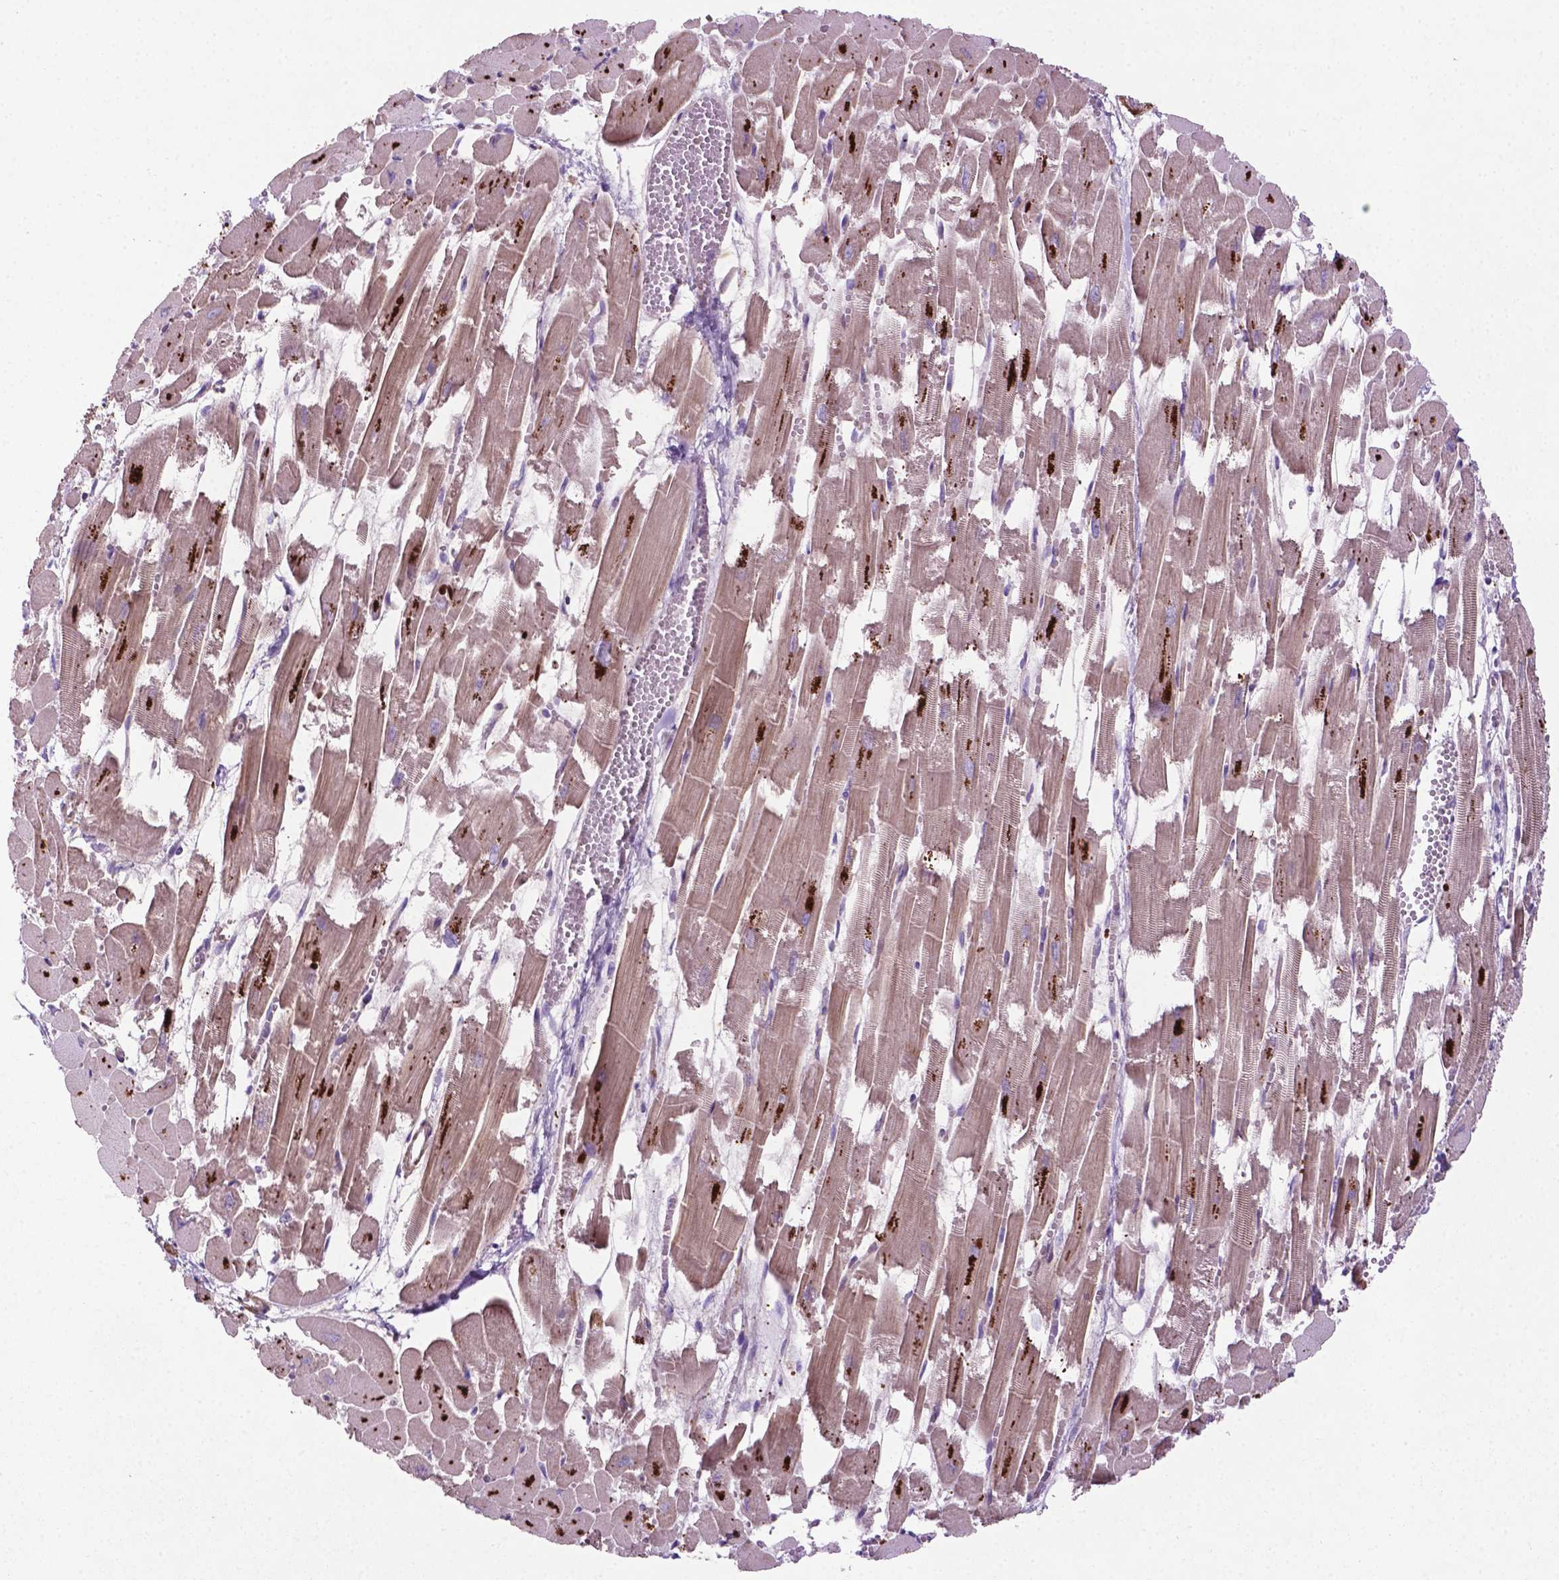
{"staining": {"intensity": "strong", "quantity": "<25%", "location": "cytoplasmic/membranous"}, "tissue": "heart muscle", "cell_type": "Cardiomyocytes", "image_type": "normal", "snomed": [{"axis": "morphology", "description": "Normal tissue, NOS"}, {"axis": "topography", "description": "Heart"}], "caption": "Cardiomyocytes display strong cytoplasmic/membranous positivity in approximately <25% of cells in normal heart muscle.", "gene": "BMP4", "patient": {"sex": "female", "age": 52}}